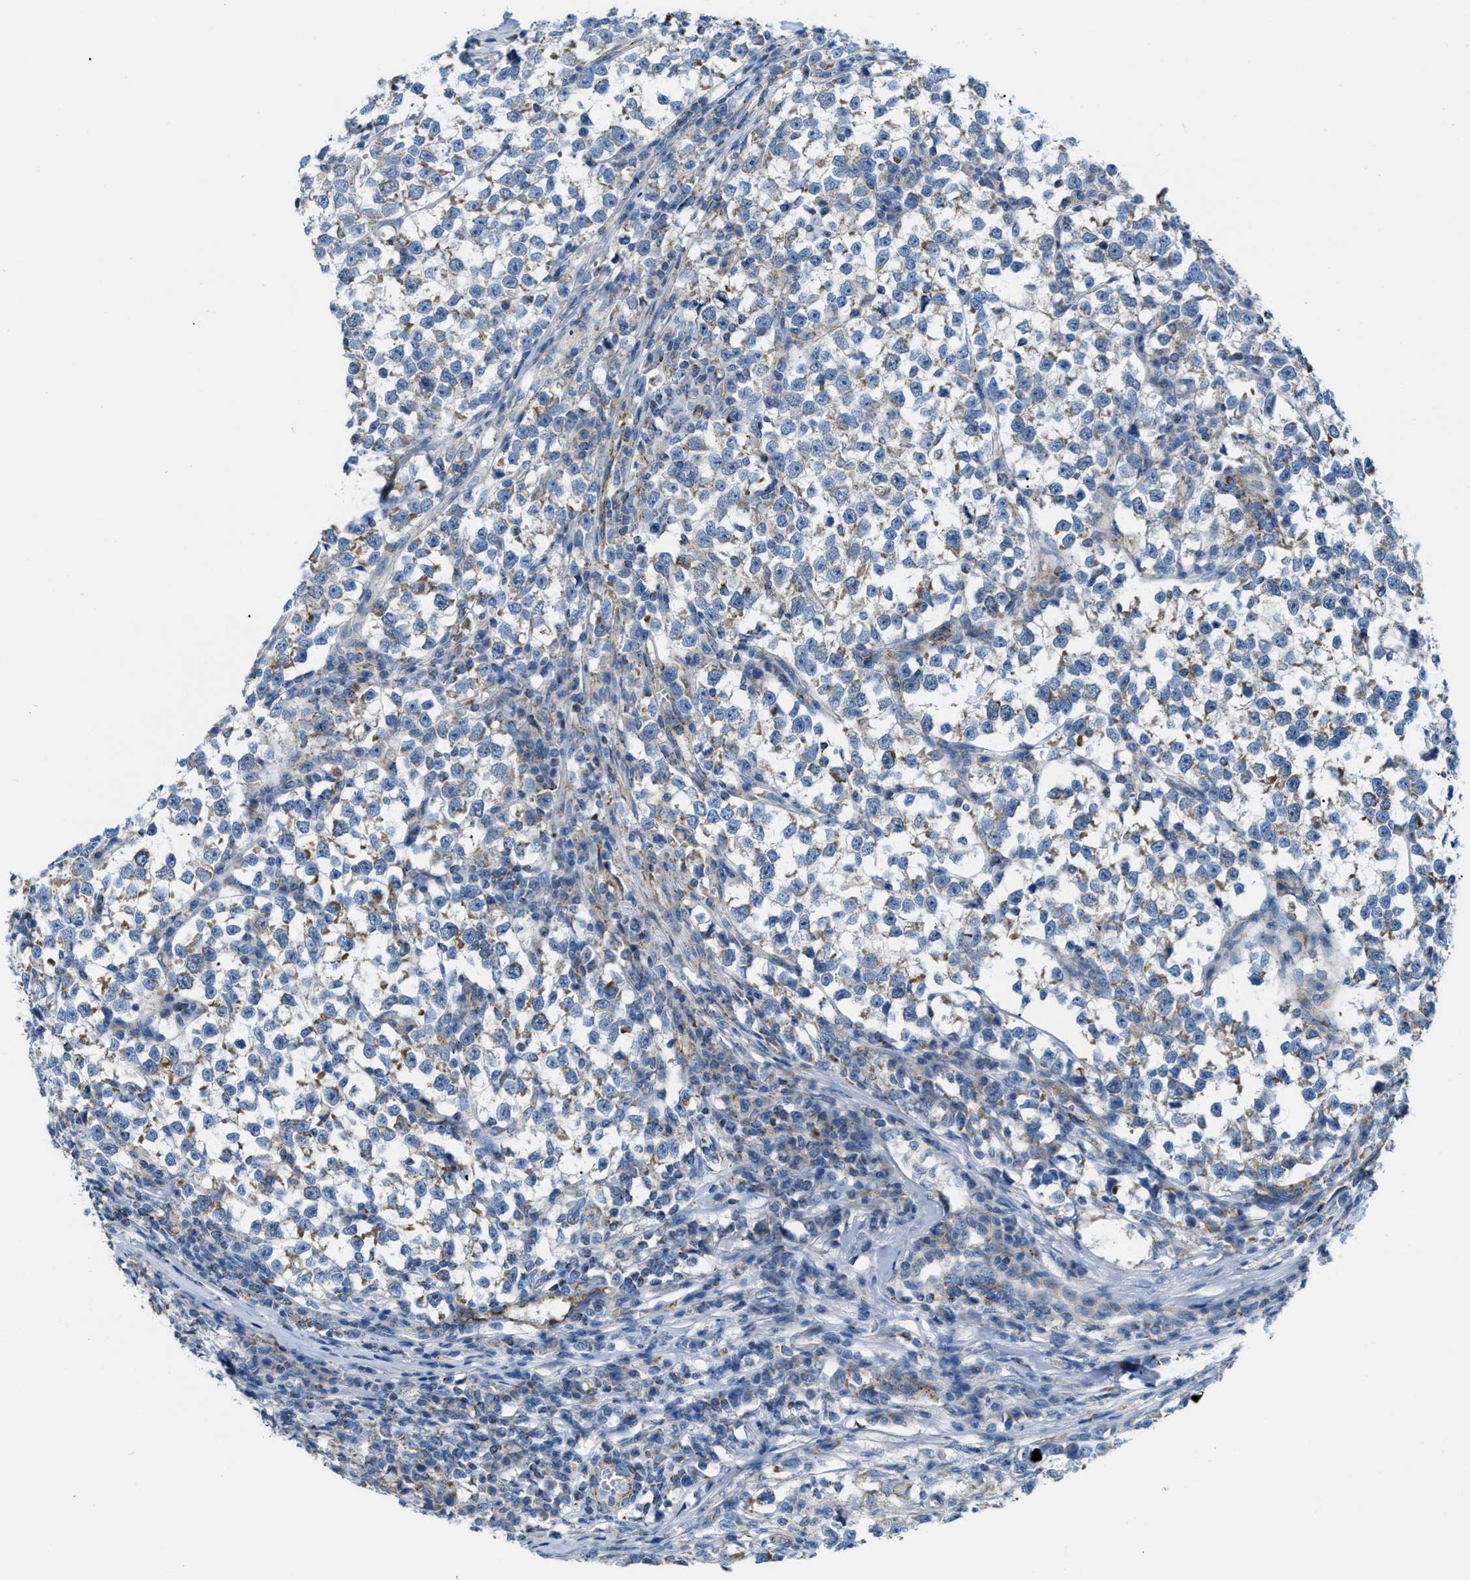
{"staining": {"intensity": "weak", "quantity": "25%-75%", "location": "cytoplasmic/membranous"}, "tissue": "testis cancer", "cell_type": "Tumor cells", "image_type": "cancer", "snomed": [{"axis": "morphology", "description": "Normal tissue, NOS"}, {"axis": "morphology", "description": "Seminoma, NOS"}, {"axis": "topography", "description": "Testis"}], "caption": "A high-resolution photomicrograph shows IHC staining of testis seminoma, which reveals weak cytoplasmic/membranous expression in approximately 25%-75% of tumor cells.", "gene": "JADE1", "patient": {"sex": "male", "age": 43}}